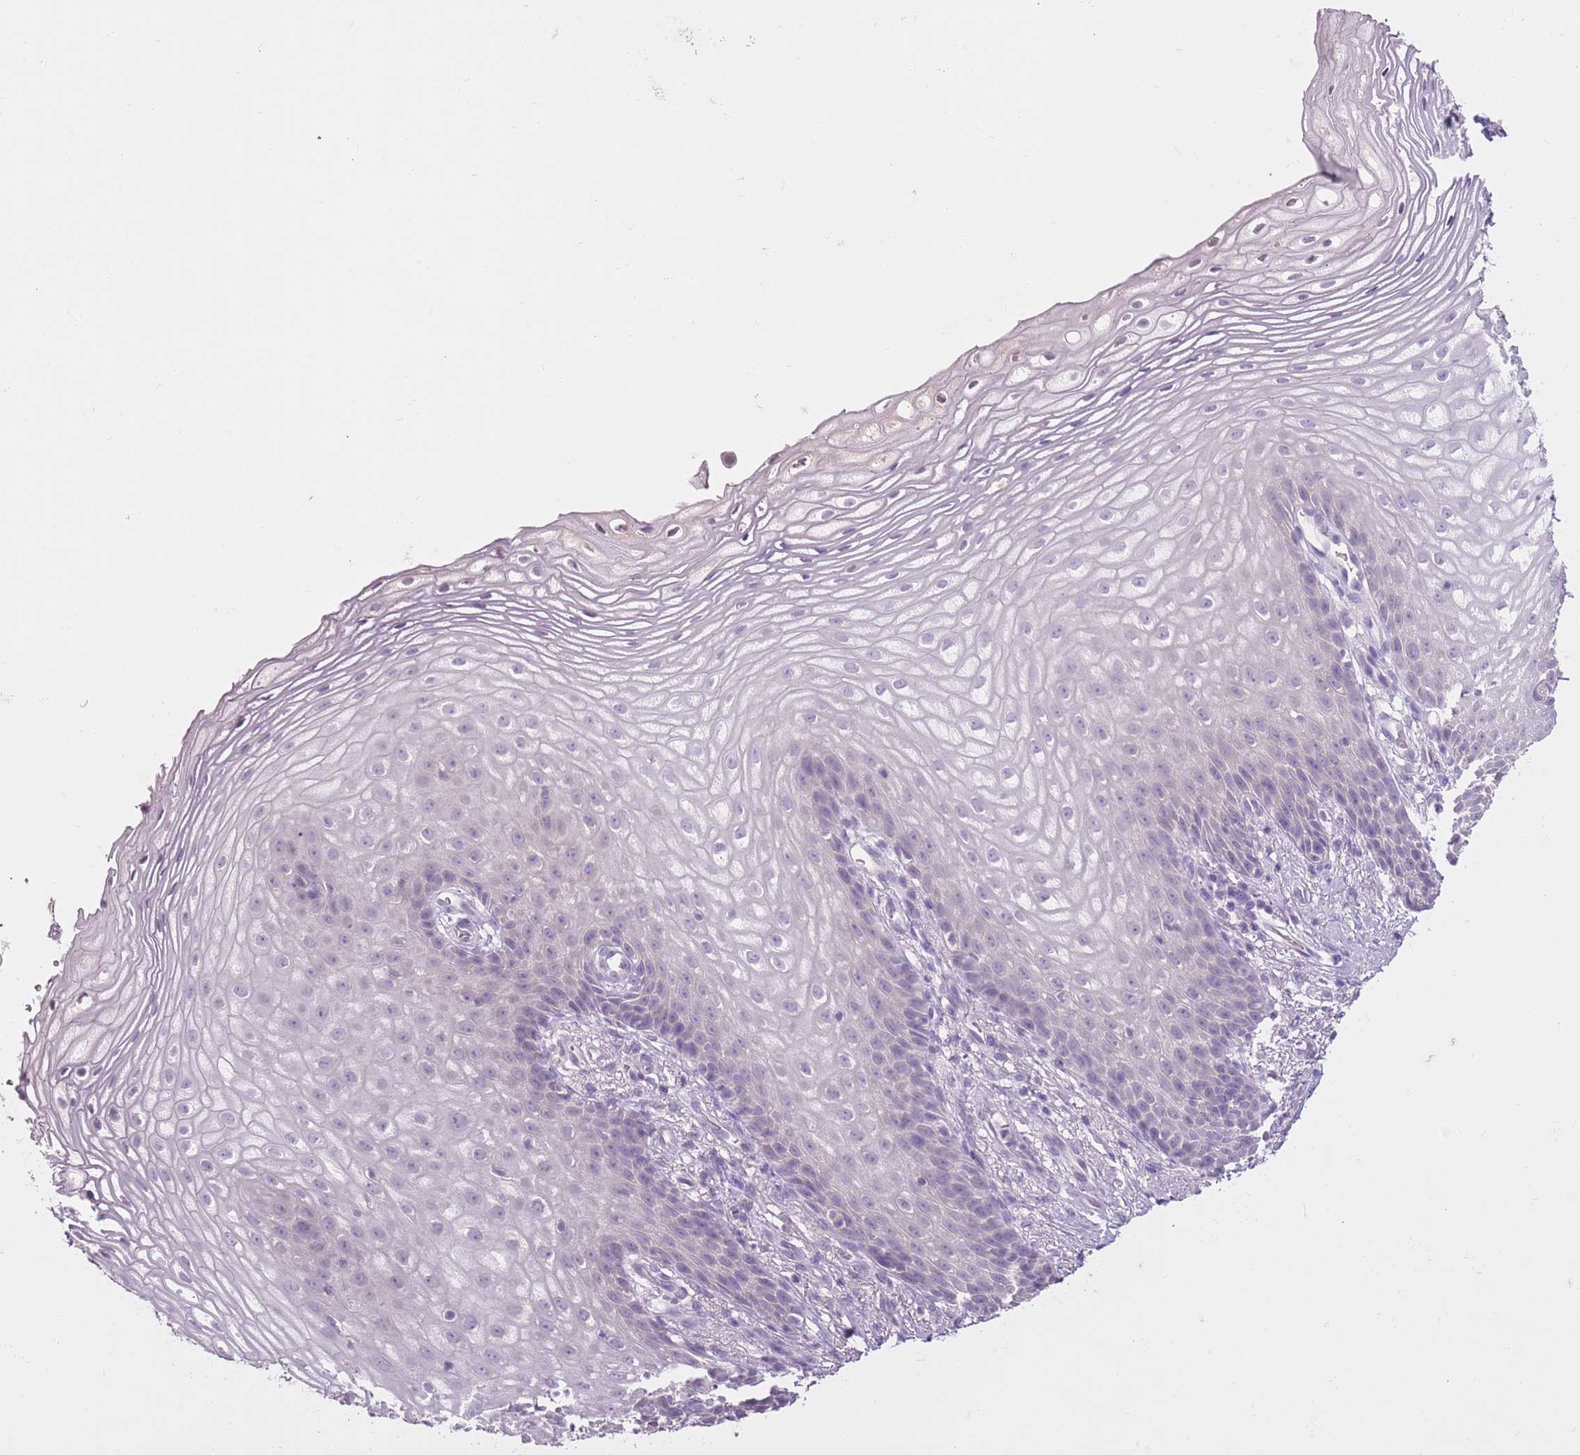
{"staining": {"intensity": "negative", "quantity": "none", "location": "none"}, "tissue": "vagina", "cell_type": "Squamous epithelial cells", "image_type": "normal", "snomed": [{"axis": "morphology", "description": "Normal tissue, NOS"}, {"axis": "topography", "description": "Vagina"}], "caption": "Human vagina stained for a protein using immunohistochemistry displays no staining in squamous epithelial cells.", "gene": "SLC35E3", "patient": {"sex": "female", "age": 60}}